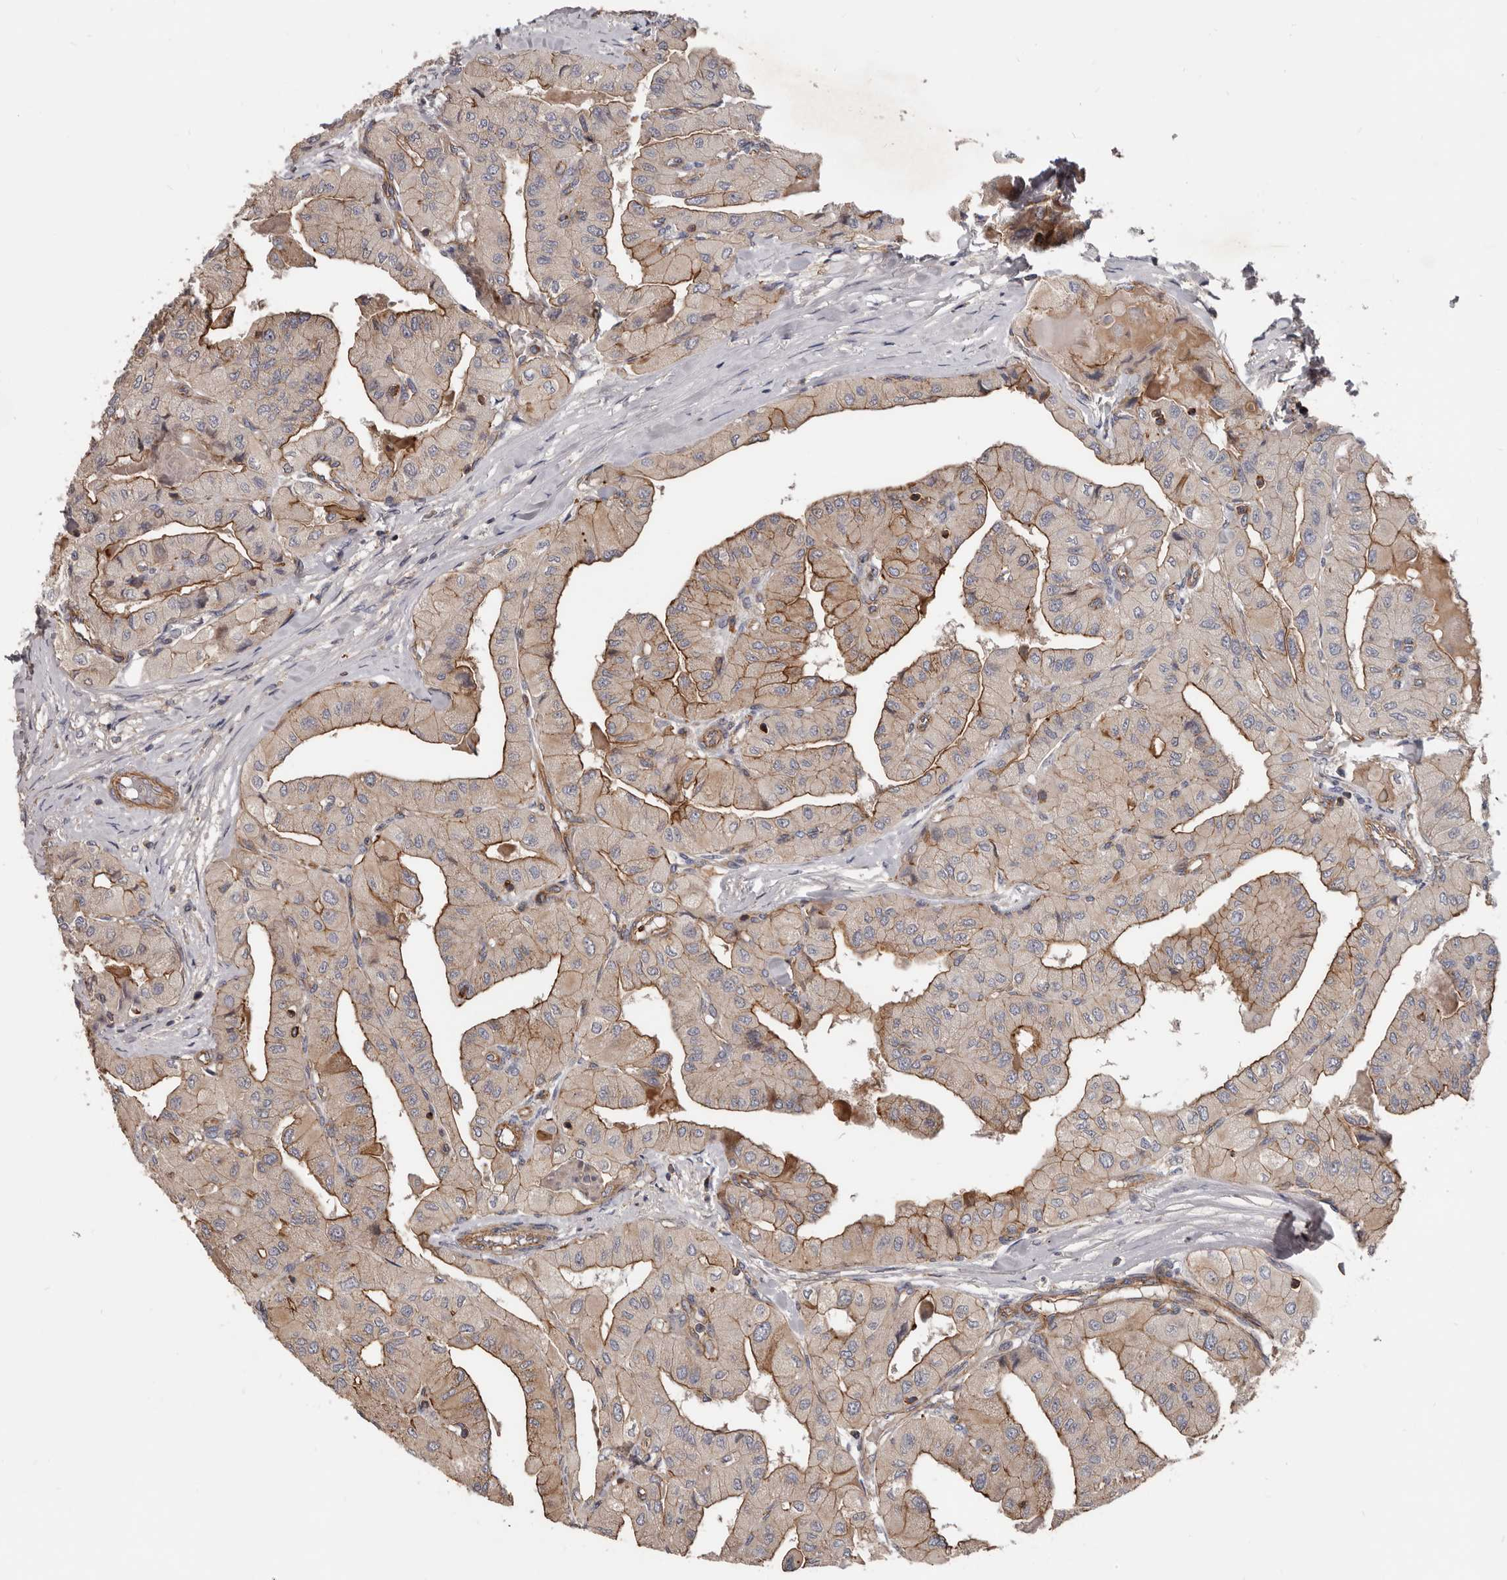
{"staining": {"intensity": "moderate", "quantity": "25%-75%", "location": "cytoplasmic/membranous"}, "tissue": "thyroid cancer", "cell_type": "Tumor cells", "image_type": "cancer", "snomed": [{"axis": "morphology", "description": "Papillary adenocarcinoma, NOS"}, {"axis": "topography", "description": "Thyroid gland"}], "caption": "A histopathology image showing moderate cytoplasmic/membranous staining in approximately 25%-75% of tumor cells in thyroid cancer, as visualized by brown immunohistochemical staining.", "gene": "PNRC2", "patient": {"sex": "female", "age": 59}}